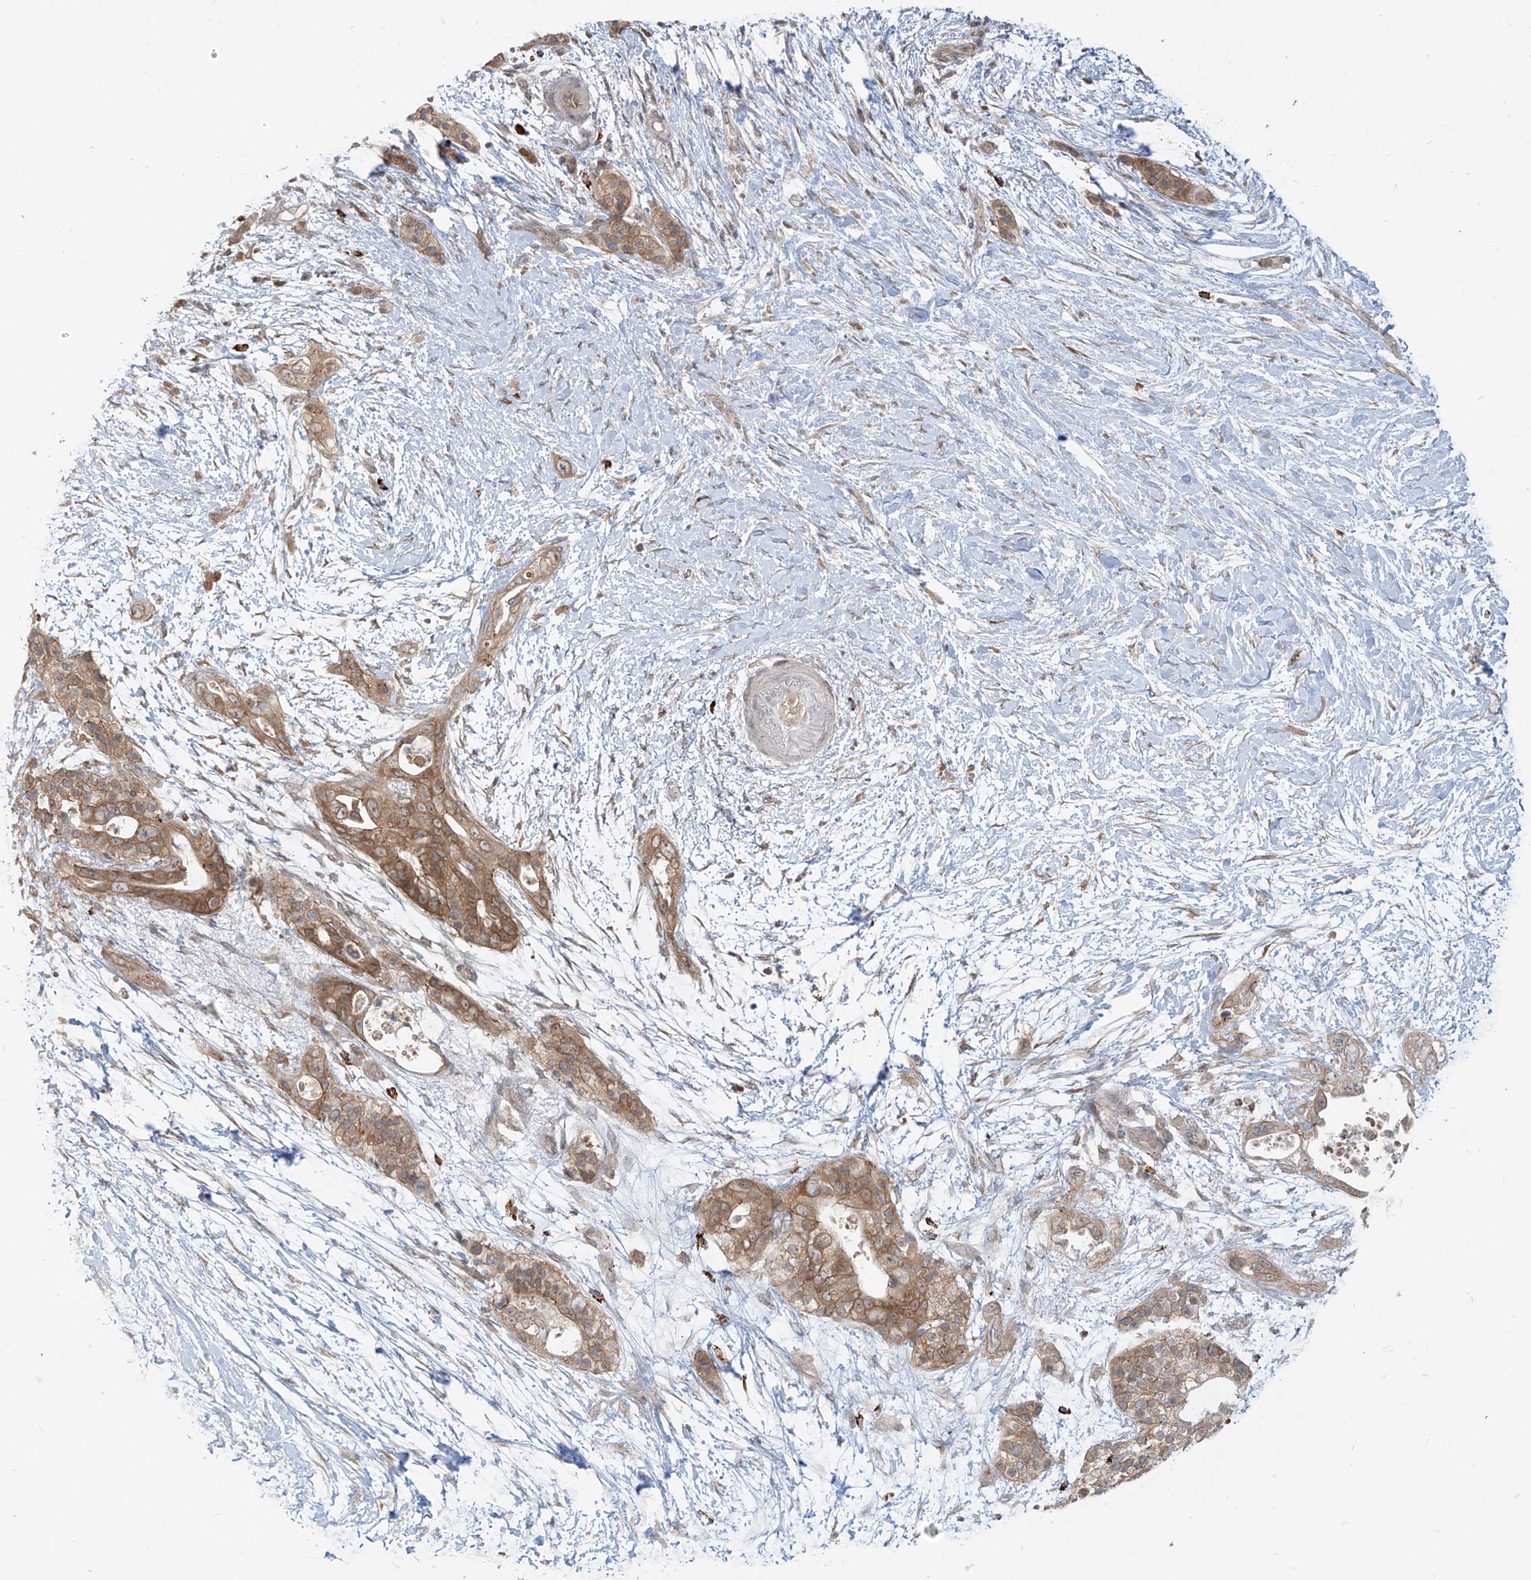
{"staining": {"intensity": "moderate", "quantity": ">75%", "location": "cytoplasmic/membranous"}, "tissue": "pancreatic cancer", "cell_type": "Tumor cells", "image_type": "cancer", "snomed": [{"axis": "morphology", "description": "Adenocarcinoma, NOS"}, {"axis": "topography", "description": "Pancreas"}], "caption": "Protein expression by immunohistochemistry displays moderate cytoplasmic/membranous staining in about >75% of tumor cells in adenocarcinoma (pancreatic). The staining was performed using DAB, with brown indicating positive protein expression. Nuclei are stained blue with hematoxylin.", "gene": "MTUS2", "patient": {"sex": "male", "age": 53}}